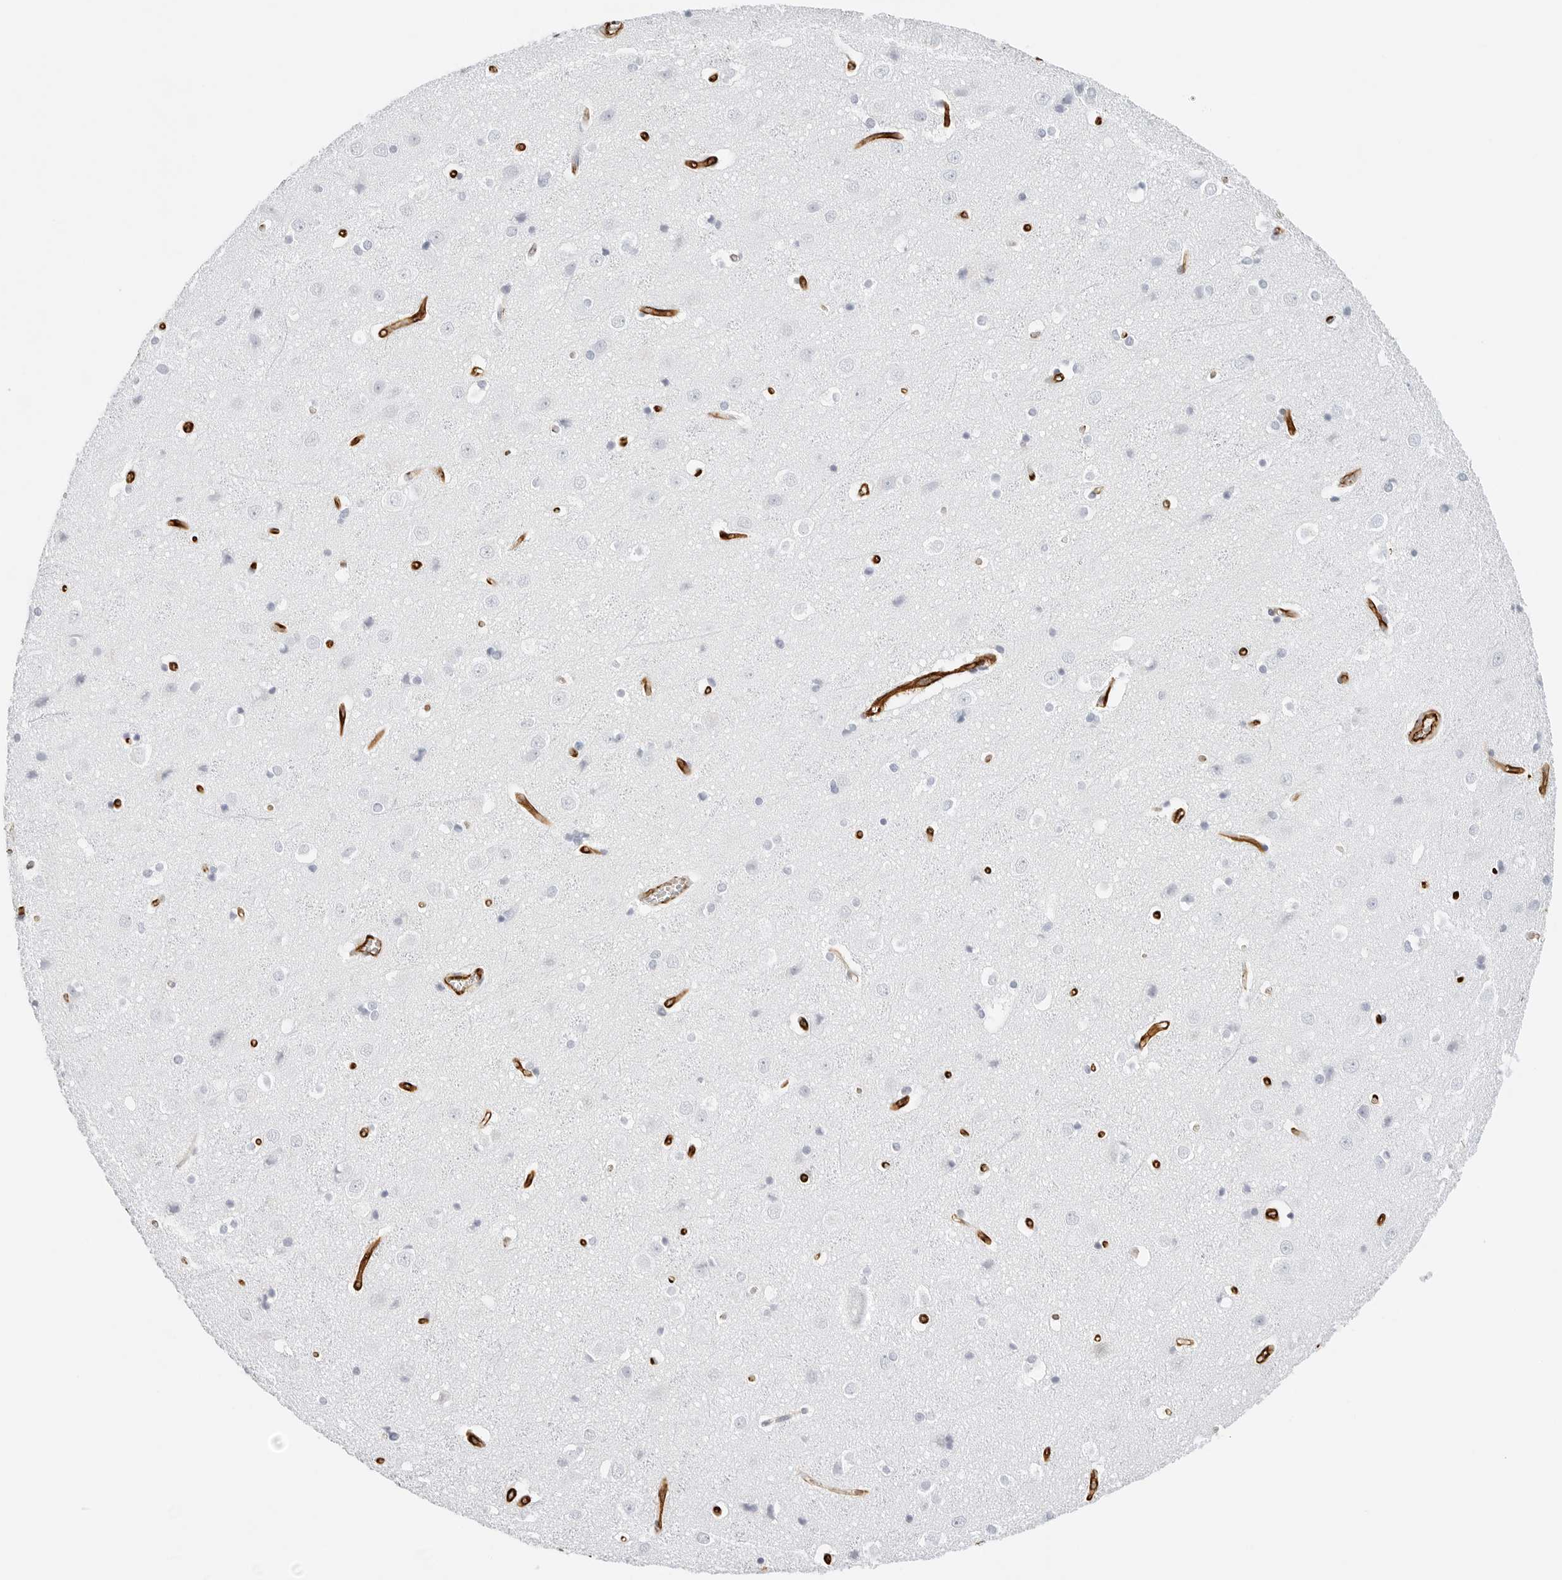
{"staining": {"intensity": "strong", "quantity": ">75%", "location": "cytoplasmic/membranous"}, "tissue": "cerebral cortex", "cell_type": "Endothelial cells", "image_type": "normal", "snomed": [{"axis": "morphology", "description": "Normal tissue, NOS"}, {"axis": "topography", "description": "Cerebral cortex"}], "caption": "Immunohistochemical staining of normal cerebral cortex displays high levels of strong cytoplasmic/membranous expression in about >75% of endothelial cells.", "gene": "NES", "patient": {"sex": "male", "age": 54}}